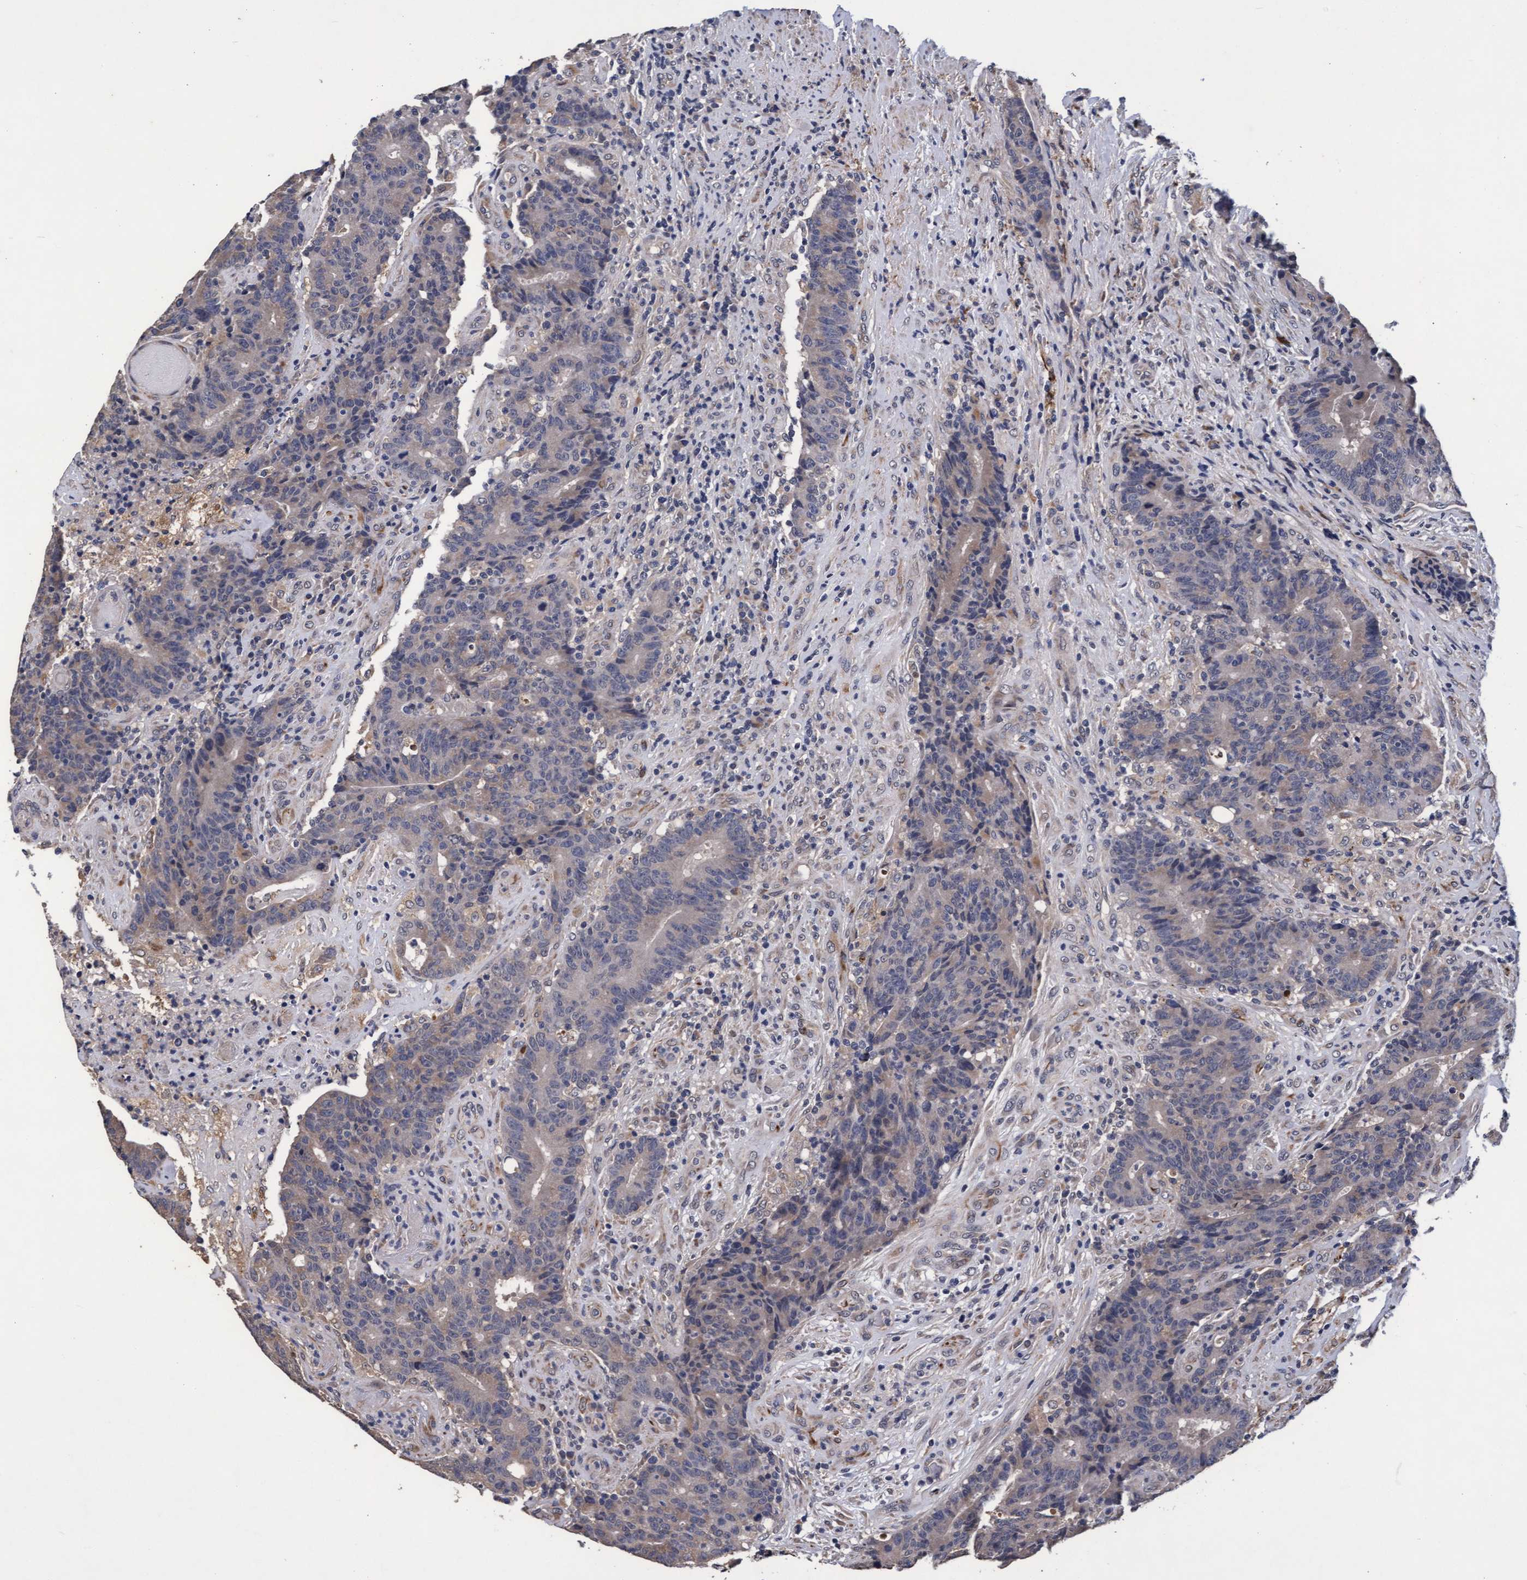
{"staining": {"intensity": "negative", "quantity": "none", "location": "none"}, "tissue": "colorectal cancer", "cell_type": "Tumor cells", "image_type": "cancer", "snomed": [{"axis": "morphology", "description": "Normal tissue, NOS"}, {"axis": "morphology", "description": "Adenocarcinoma, NOS"}, {"axis": "topography", "description": "Colon"}], "caption": "This is a histopathology image of immunohistochemistry staining of colorectal cancer (adenocarcinoma), which shows no expression in tumor cells.", "gene": "CPQ", "patient": {"sex": "female", "age": 75}}